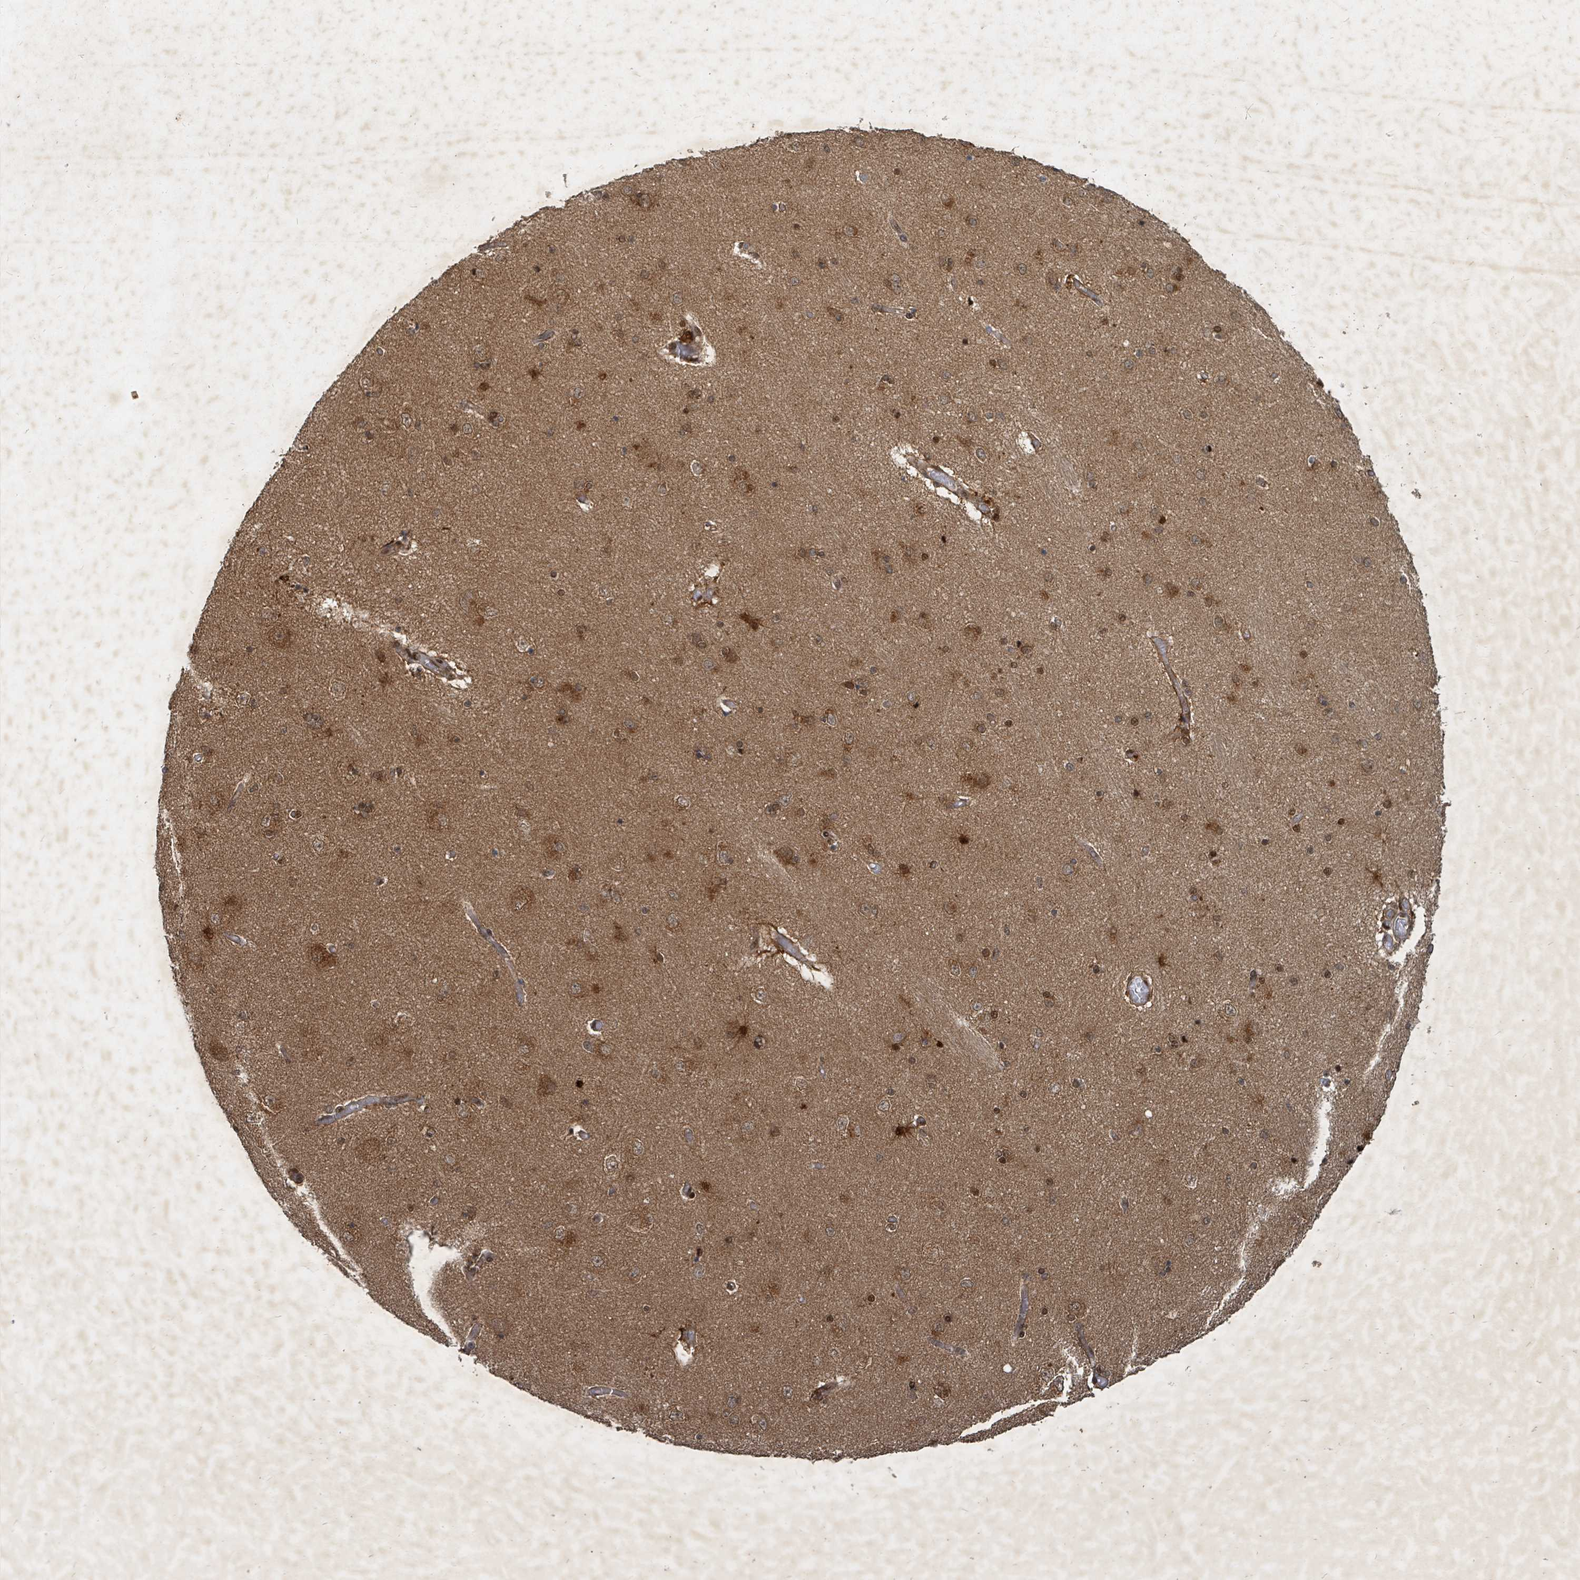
{"staining": {"intensity": "moderate", "quantity": "25%-75%", "location": "cytoplasmic/membranous,nuclear"}, "tissue": "hippocampus", "cell_type": "Glial cells", "image_type": "normal", "snomed": [{"axis": "morphology", "description": "Normal tissue, NOS"}, {"axis": "topography", "description": "Hippocampus"}], "caption": "Immunohistochemistry (IHC) (DAB) staining of benign human hippocampus reveals moderate cytoplasmic/membranous,nuclear protein staining in approximately 25%-75% of glial cells. The staining was performed using DAB, with brown indicating positive protein expression. Nuclei are stained blue with hematoxylin.", "gene": "KDM4E", "patient": {"sex": "female", "age": 54}}